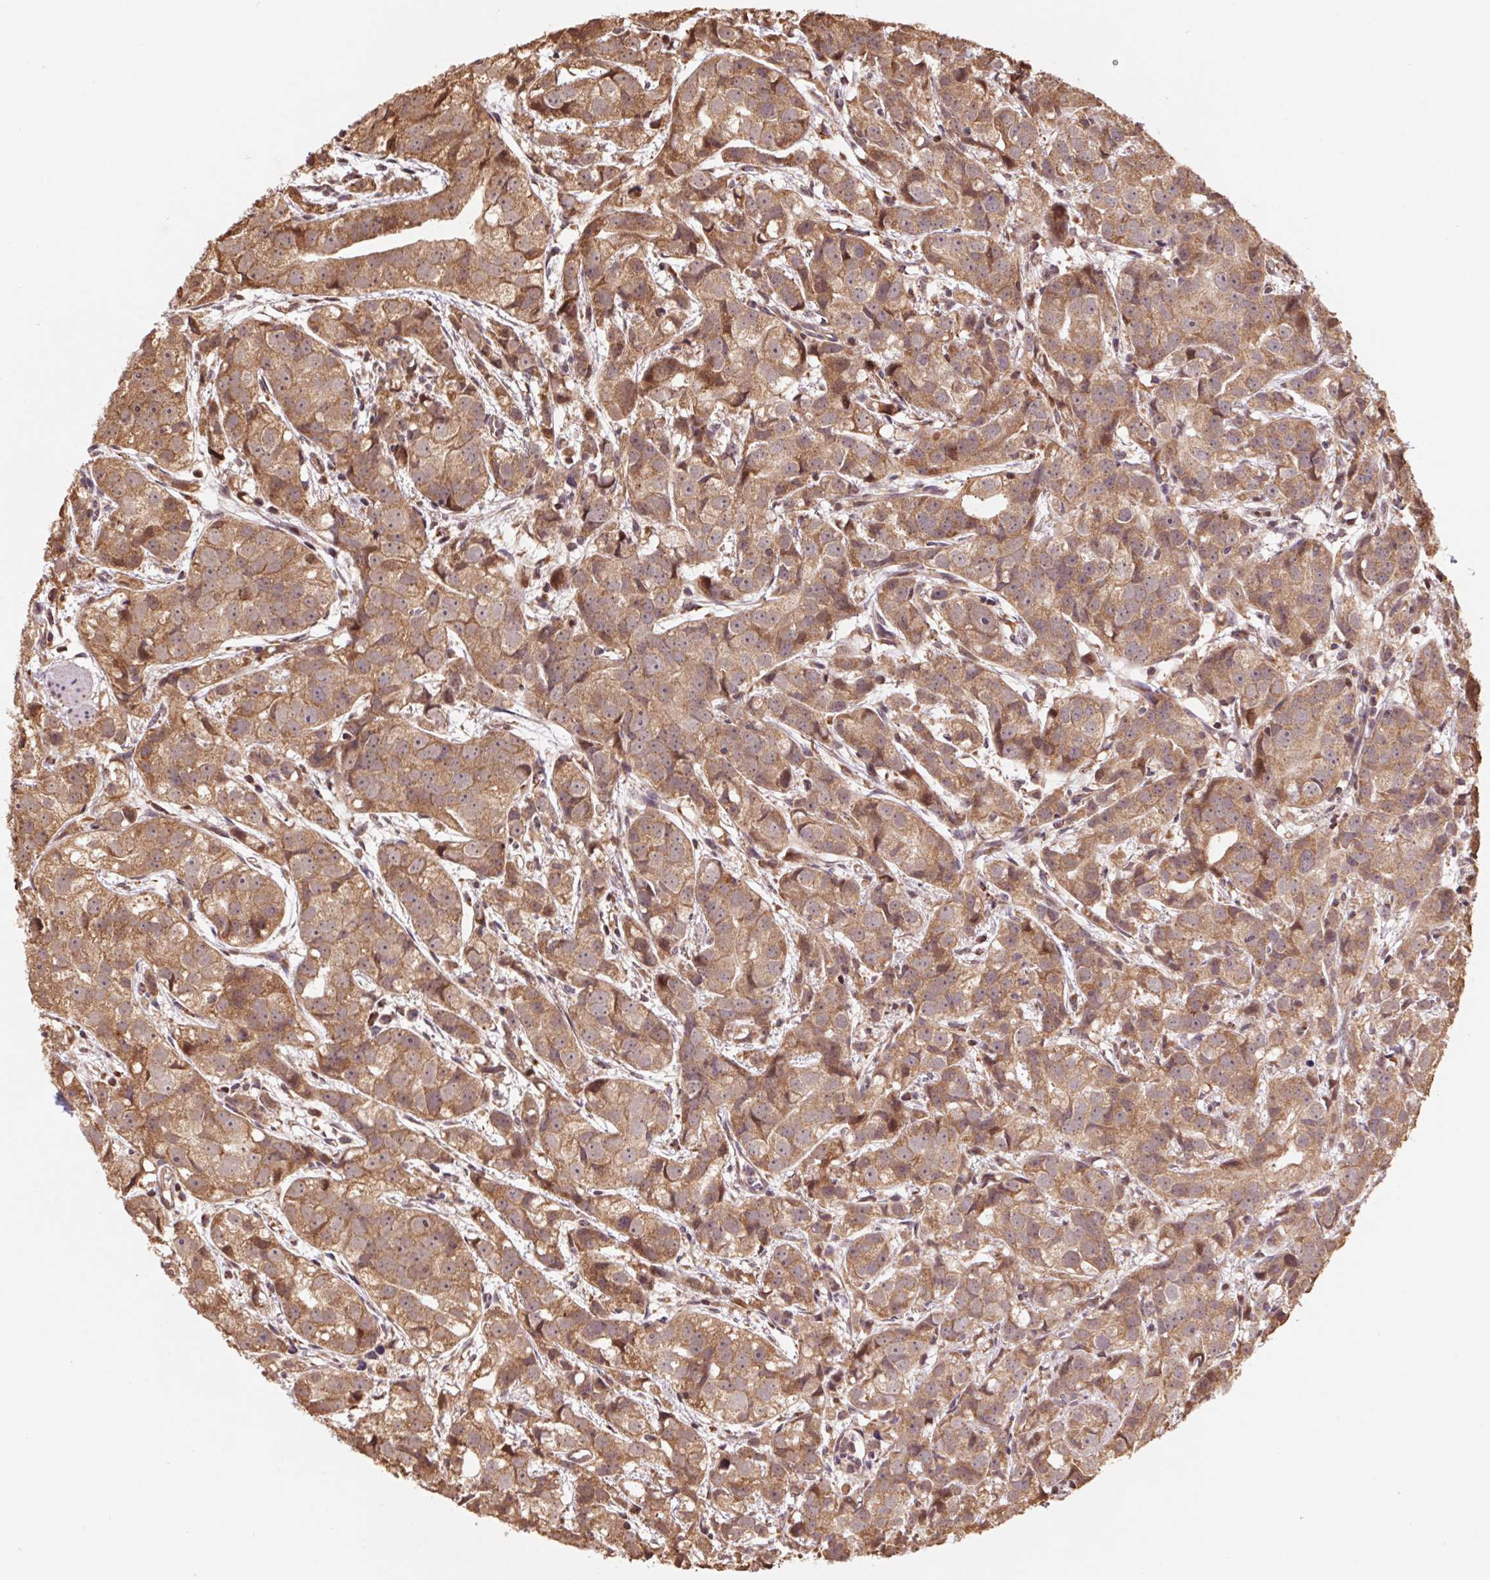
{"staining": {"intensity": "moderate", "quantity": ">75%", "location": "cytoplasmic/membranous,nuclear"}, "tissue": "prostate cancer", "cell_type": "Tumor cells", "image_type": "cancer", "snomed": [{"axis": "morphology", "description": "Adenocarcinoma, High grade"}, {"axis": "topography", "description": "Prostate"}], "caption": "An immunohistochemistry photomicrograph of neoplastic tissue is shown. Protein staining in brown shows moderate cytoplasmic/membranous and nuclear positivity in prostate high-grade adenocarcinoma within tumor cells.", "gene": "PDHA1", "patient": {"sex": "male", "age": 68}}